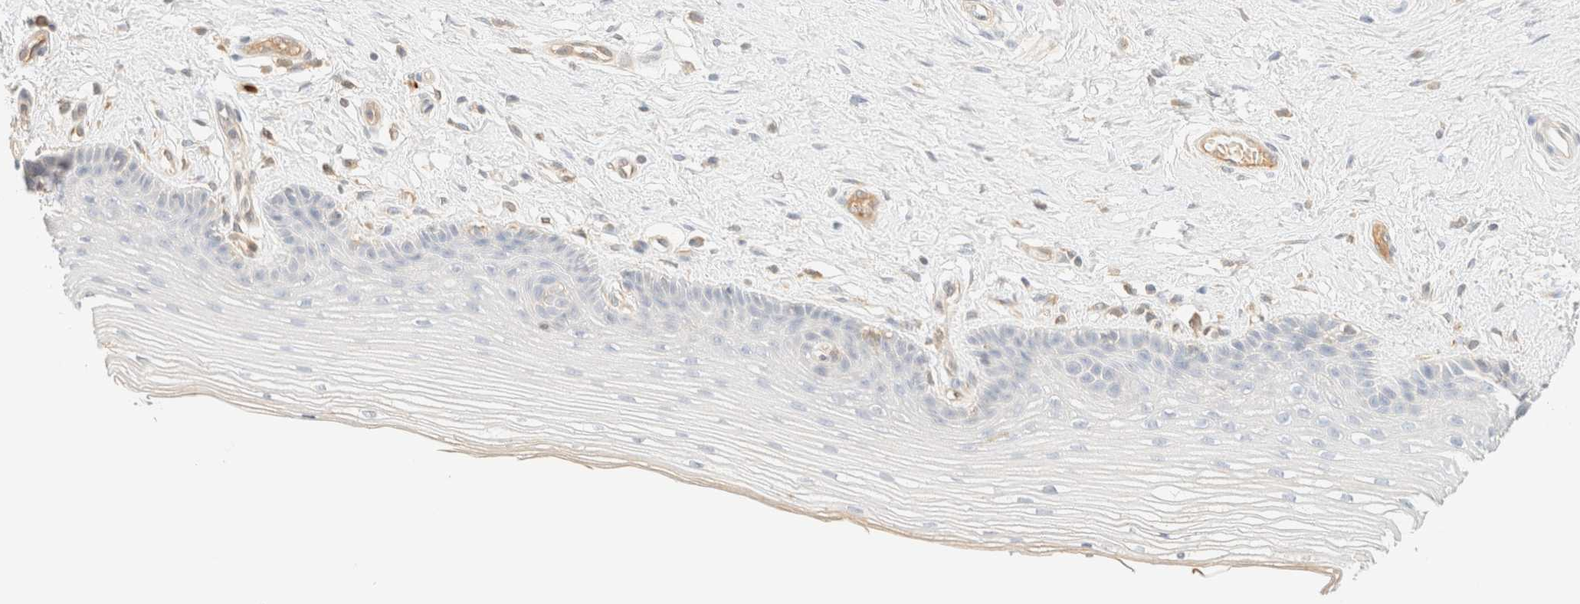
{"staining": {"intensity": "negative", "quantity": "none", "location": "none"}, "tissue": "vagina", "cell_type": "Squamous epithelial cells", "image_type": "normal", "snomed": [{"axis": "morphology", "description": "Normal tissue, NOS"}, {"axis": "topography", "description": "Vagina"}], "caption": "This is an IHC micrograph of normal vagina. There is no expression in squamous epithelial cells.", "gene": "FHOD1", "patient": {"sex": "female", "age": 46}}